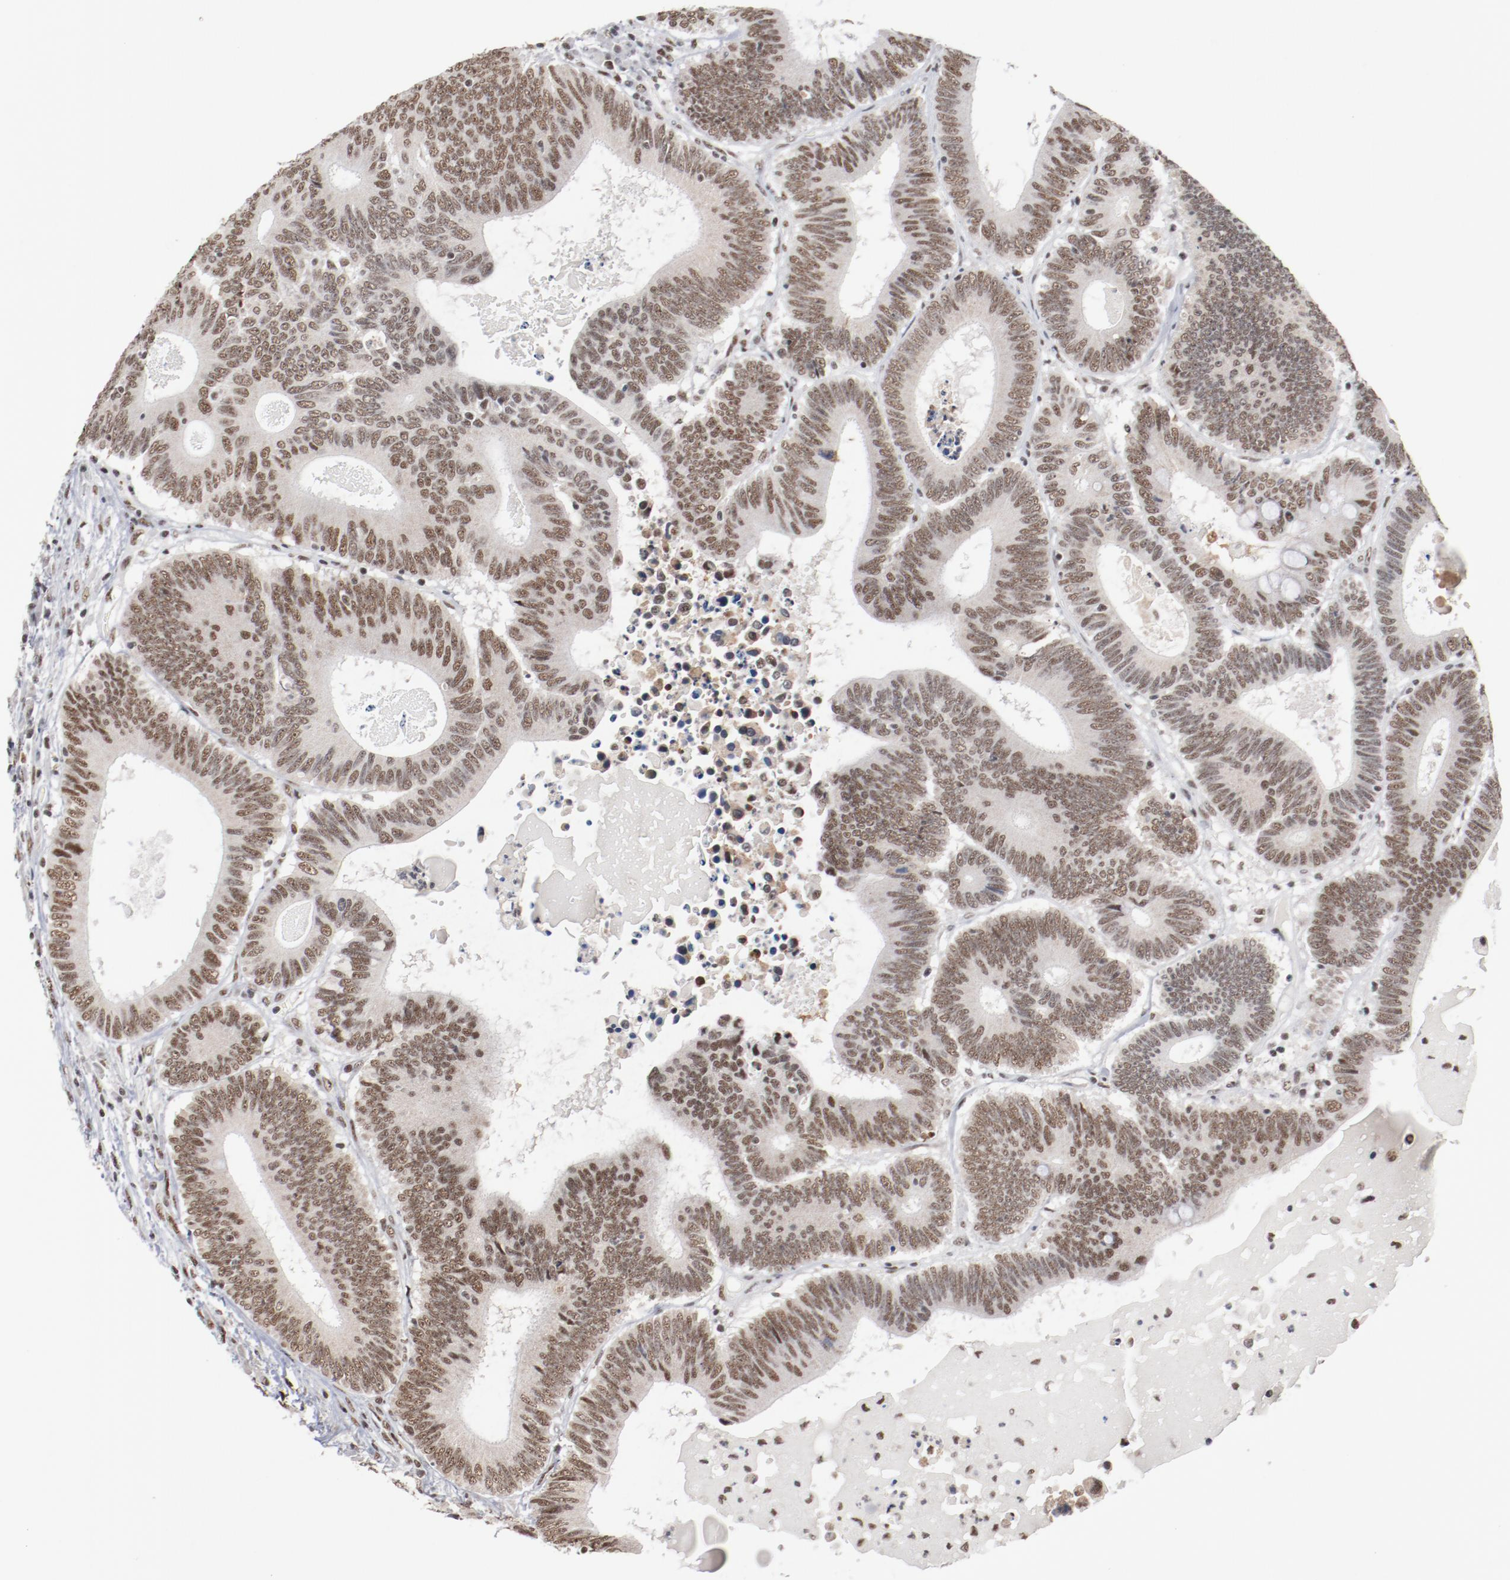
{"staining": {"intensity": "moderate", "quantity": ">75%", "location": "nuclear"}, "tissue": "colorectal cancer", "cell_type": "Tumor cells", "image_type": "cancer", "snomed": [{"axis": "morphology", "description": "Adenocarcinoma, NOS"}, {"axis": "topography", "description": "Colon"}], "caption": "Colorectal cancer (adenocarcinoma) stained with DAB immunohistochemistry reveals medium levels of moderate nuclear expression in approximately >75% of tumor cells. The staining was performed using DAB (3,3'-diaminobenzidine), with brown indicating positive protein expression. Nuclei are stained blue with hematoxylin.", "gene": "BUB3", "patient": {"sex": "female", "age": 78}}